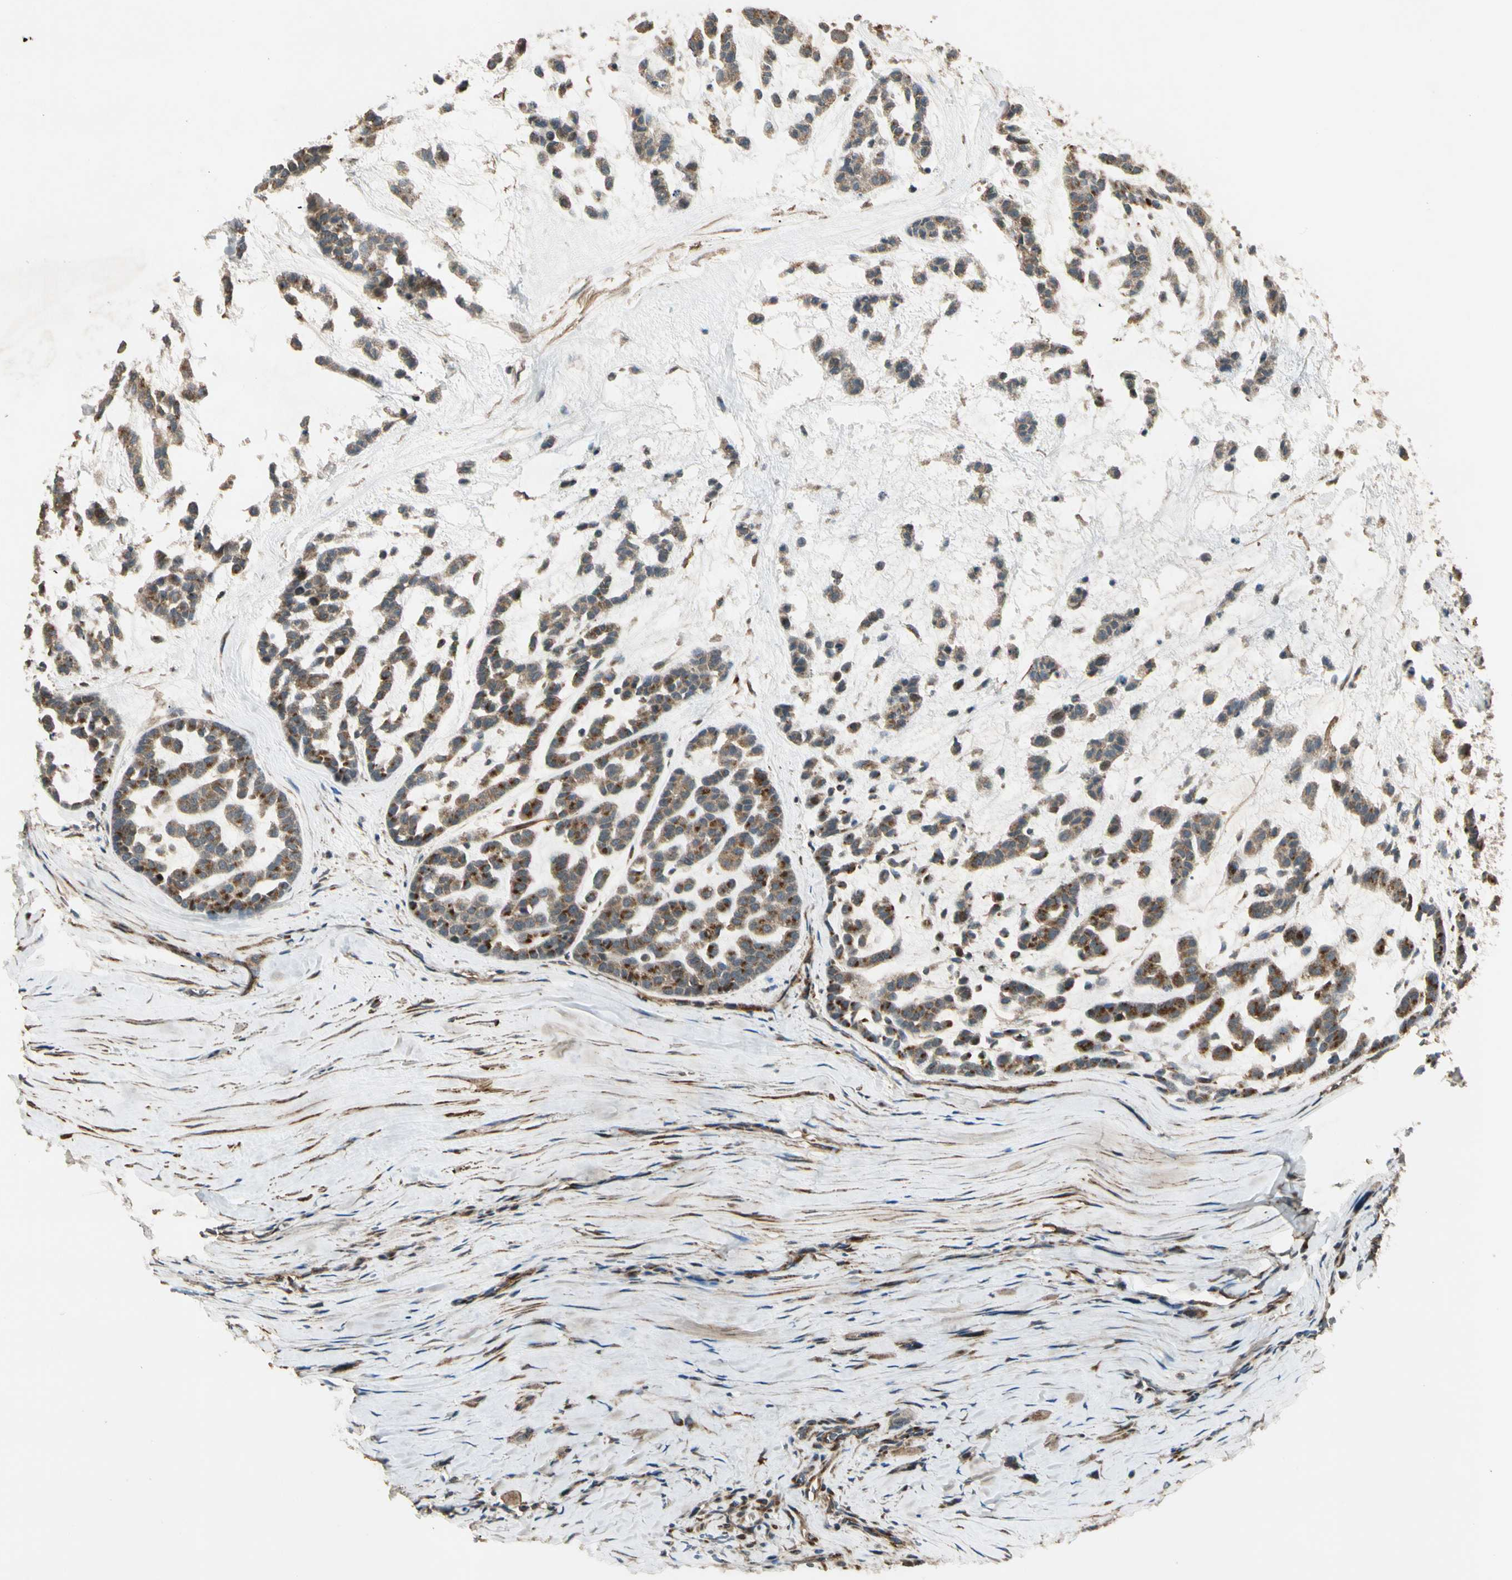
{"staining": {"intensity": "moderate", "quantity": ">75%", "location": "cytoplasmic/membranous"}, "tissue": "head and neck cancer", "cell_type": "Tumor cells", "image_type": "cancer", "snomed": [{"axis": "morphology", "description": "Adenocarcinoma, NOS"}, {"axis": "morphology", "description": "Adenoma, NOS"}, {"axis": "topography", "description": "Head-Neck"}], "caption": "Brown immunohistochemical staining in head and neck adenoma exhibits moderate cytoplasmic/membranous staining in approximately >75% of tumor cells.", "gene": "GCK", "patient": {"sex": "female", "age": 55}}